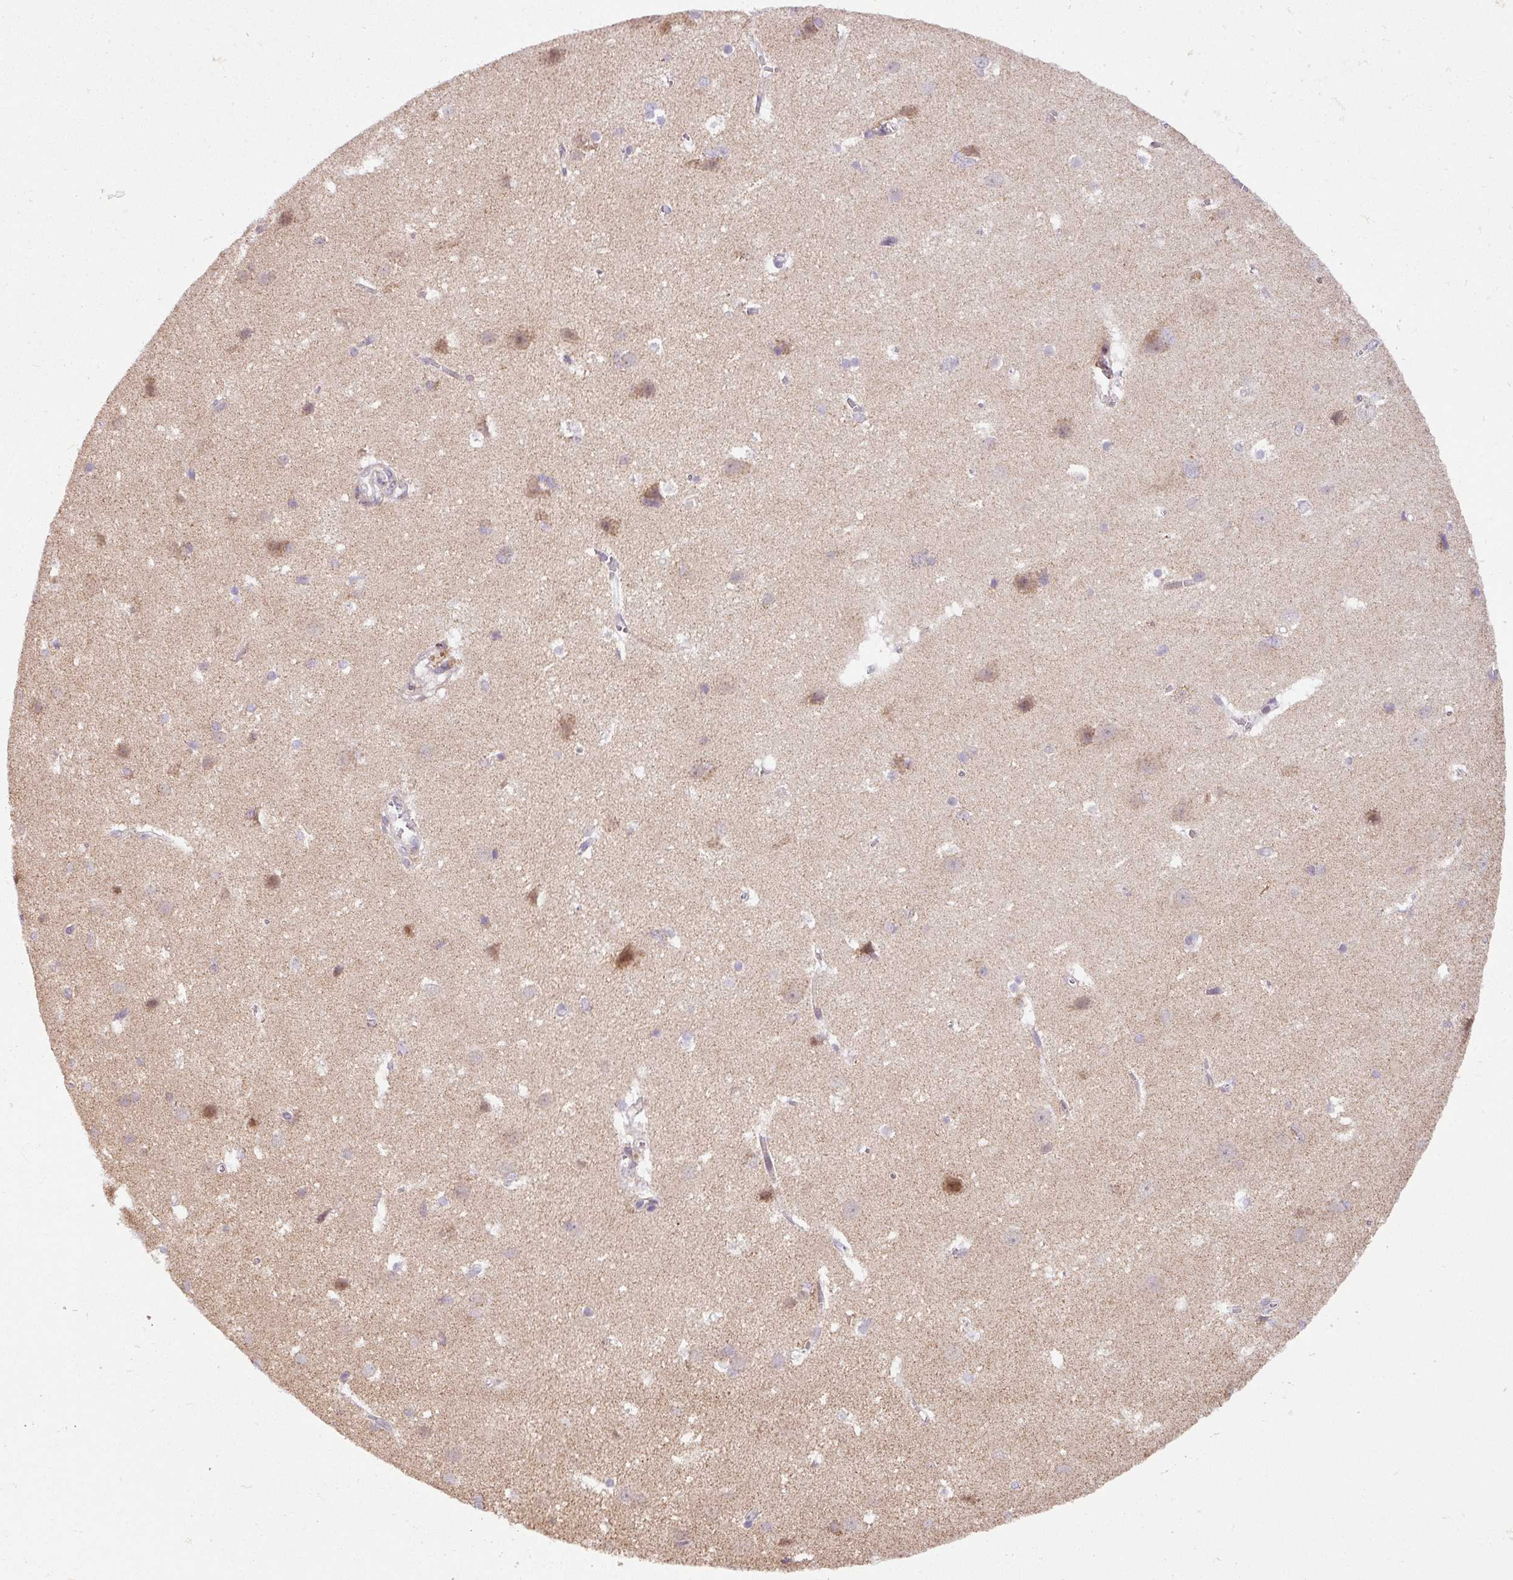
{"staining": {"intensity": "negative", "quantity": "none", "location": "none"}, "tissue": "cerebral cortex", "cell_type": "Endothelial cells", "image_type": "normal", "snomed": [{"axis": "morphology", "description": "Normal tissue, NOS"}, {"axis": "topography", "description": "Cerebral cortex"}], "caption": "IHC histopathology image of normal cerebral cortex: human cerebral cortex stained with DAB (3,3'-diaminobenzidine) demonstrates no significant protein positivity in endothelial cells.", "gene": "ENSG00000269547", "patient": {"sex": "male", "age": 37}}